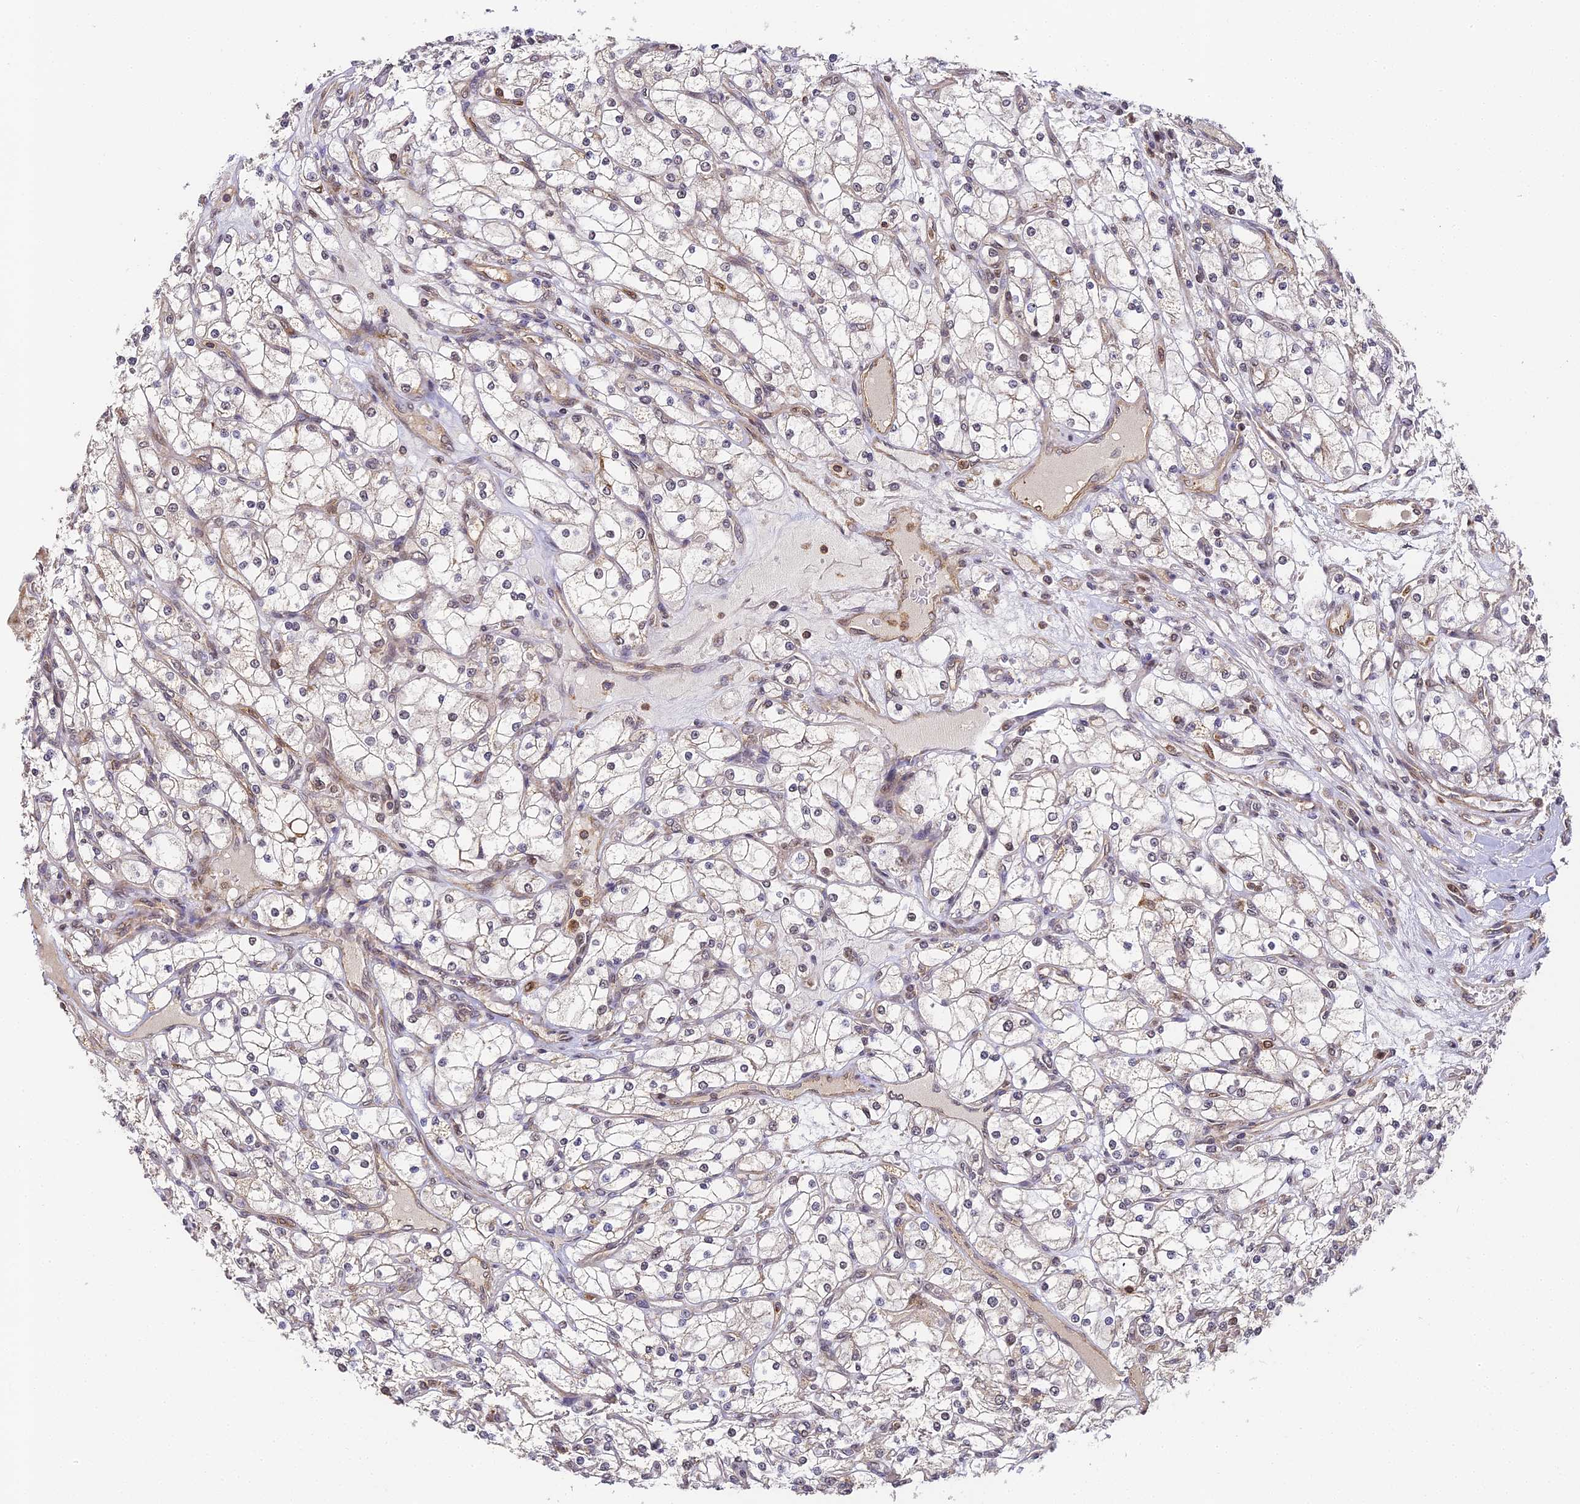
{"staining": {"intensity": "negative", "quantity": "none", "location": "none"}, "tissue": "renal cancer", "cell_type": "Tumor cells", "image_type": "cancer", "snomed": [{"axis": "morphology", "description": "Adenocarcinoma, NOS"}, {"axis": "topography", "description": "Kidney"}], "caption": "Photomicrograph shows no protein expression in tumor cells of renal cancer tissue.", "gene": "ZNF443", "patient": {"sex": "male", "age": 80}}